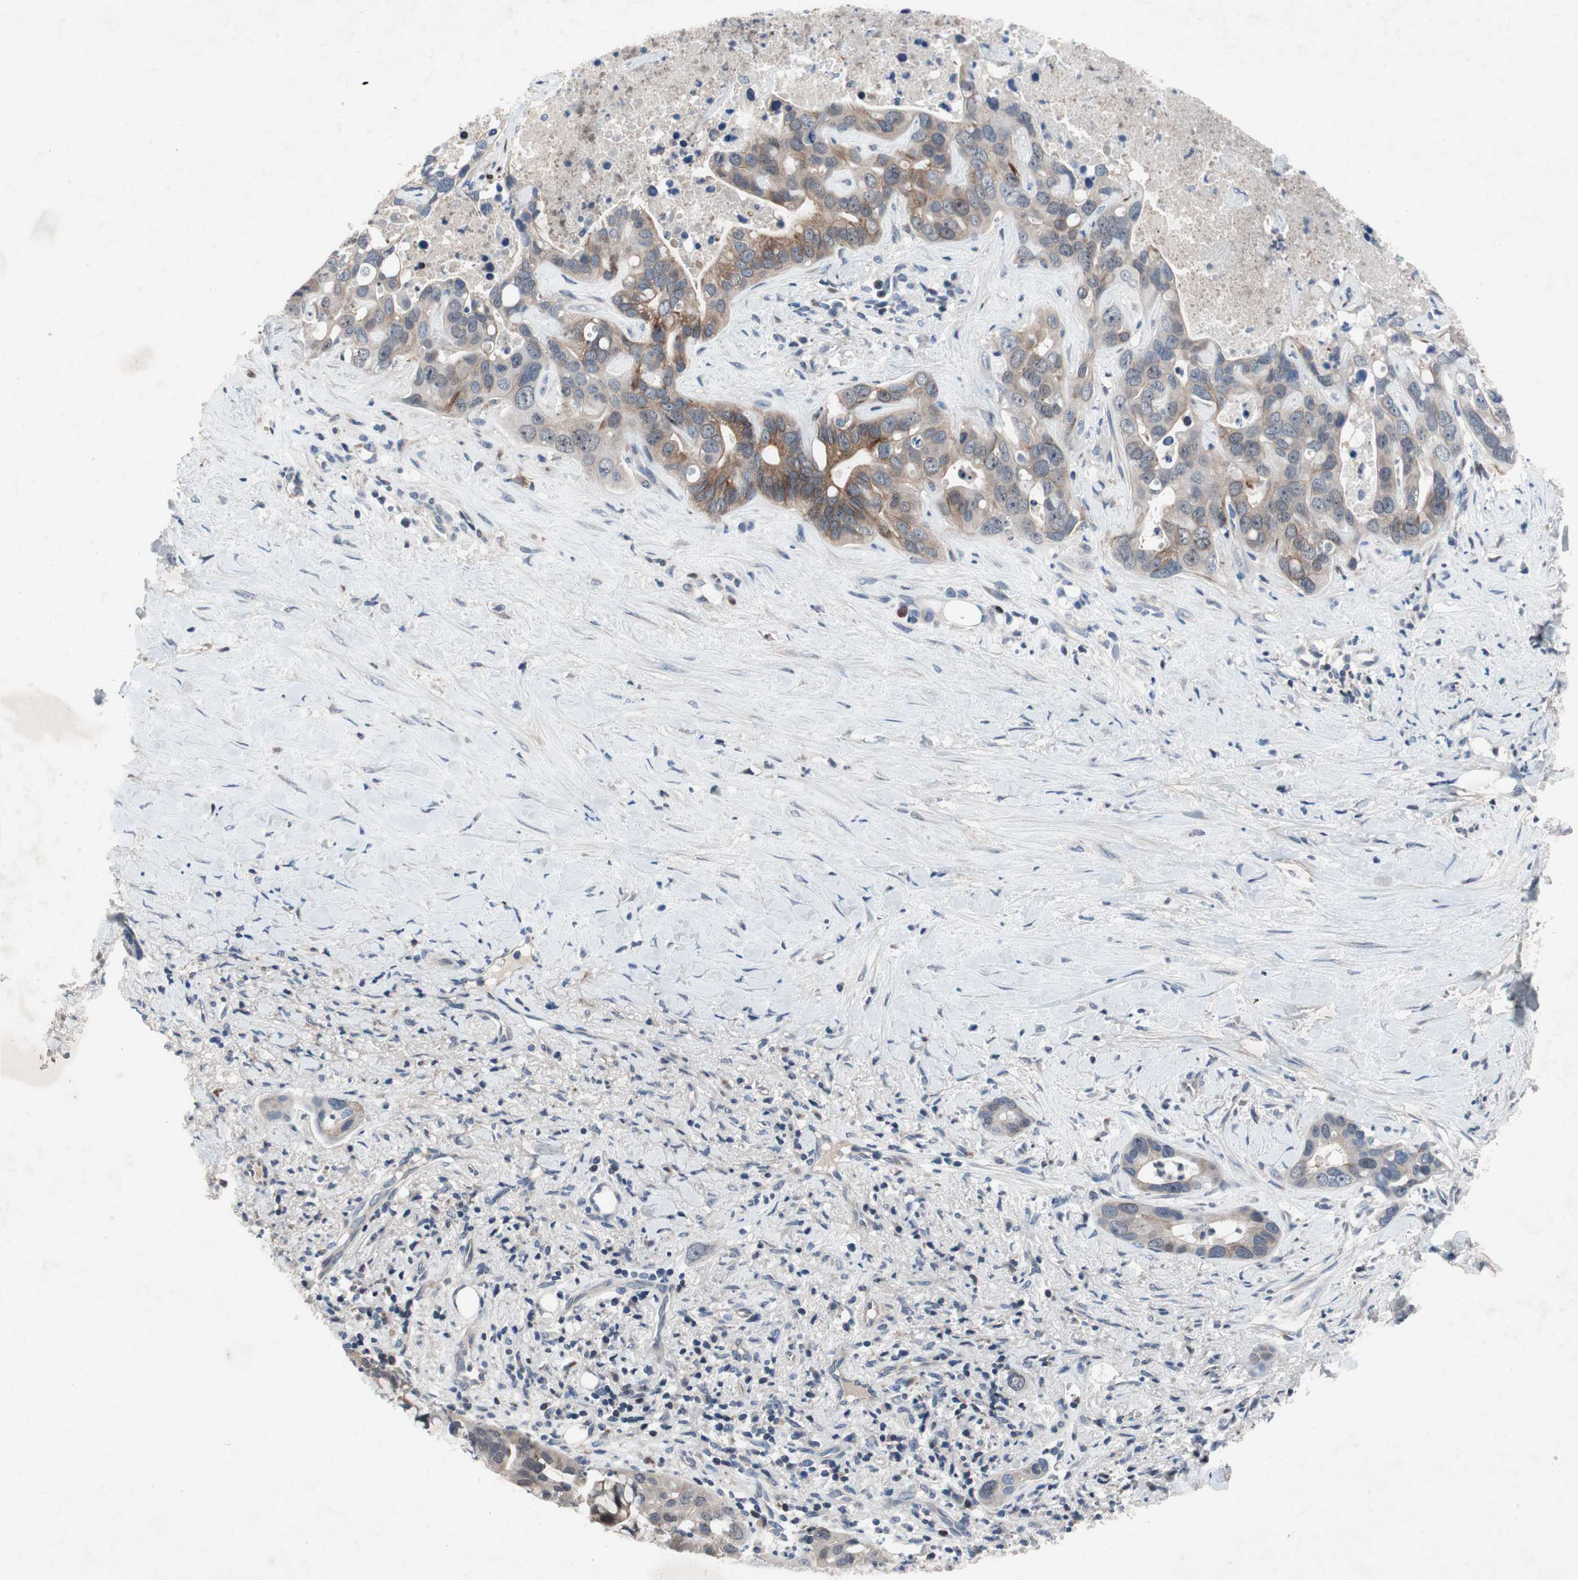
{"staining": {"intensity": "moderate", "quantity": "<25%", "location": "cytoplasmic/membranous"}, "tissue": "liver cancer", "cell_type": "Tumor cells", "image_type": "cancer", "snomed": [{"axis": "morphology", "description": "Cholangiocarcinoma"}, {"axis": "topography", "description": "Liver"}], "caption": "Immunohistochemical staining of human cholangiocarcinoma (liver) reveals low levels of moderate cytoplasmic/membranous protein positivity in approximately <25% of tumor cells.", "gene": "MUTYH", "patient": {"sex": "female", "age": 65}}